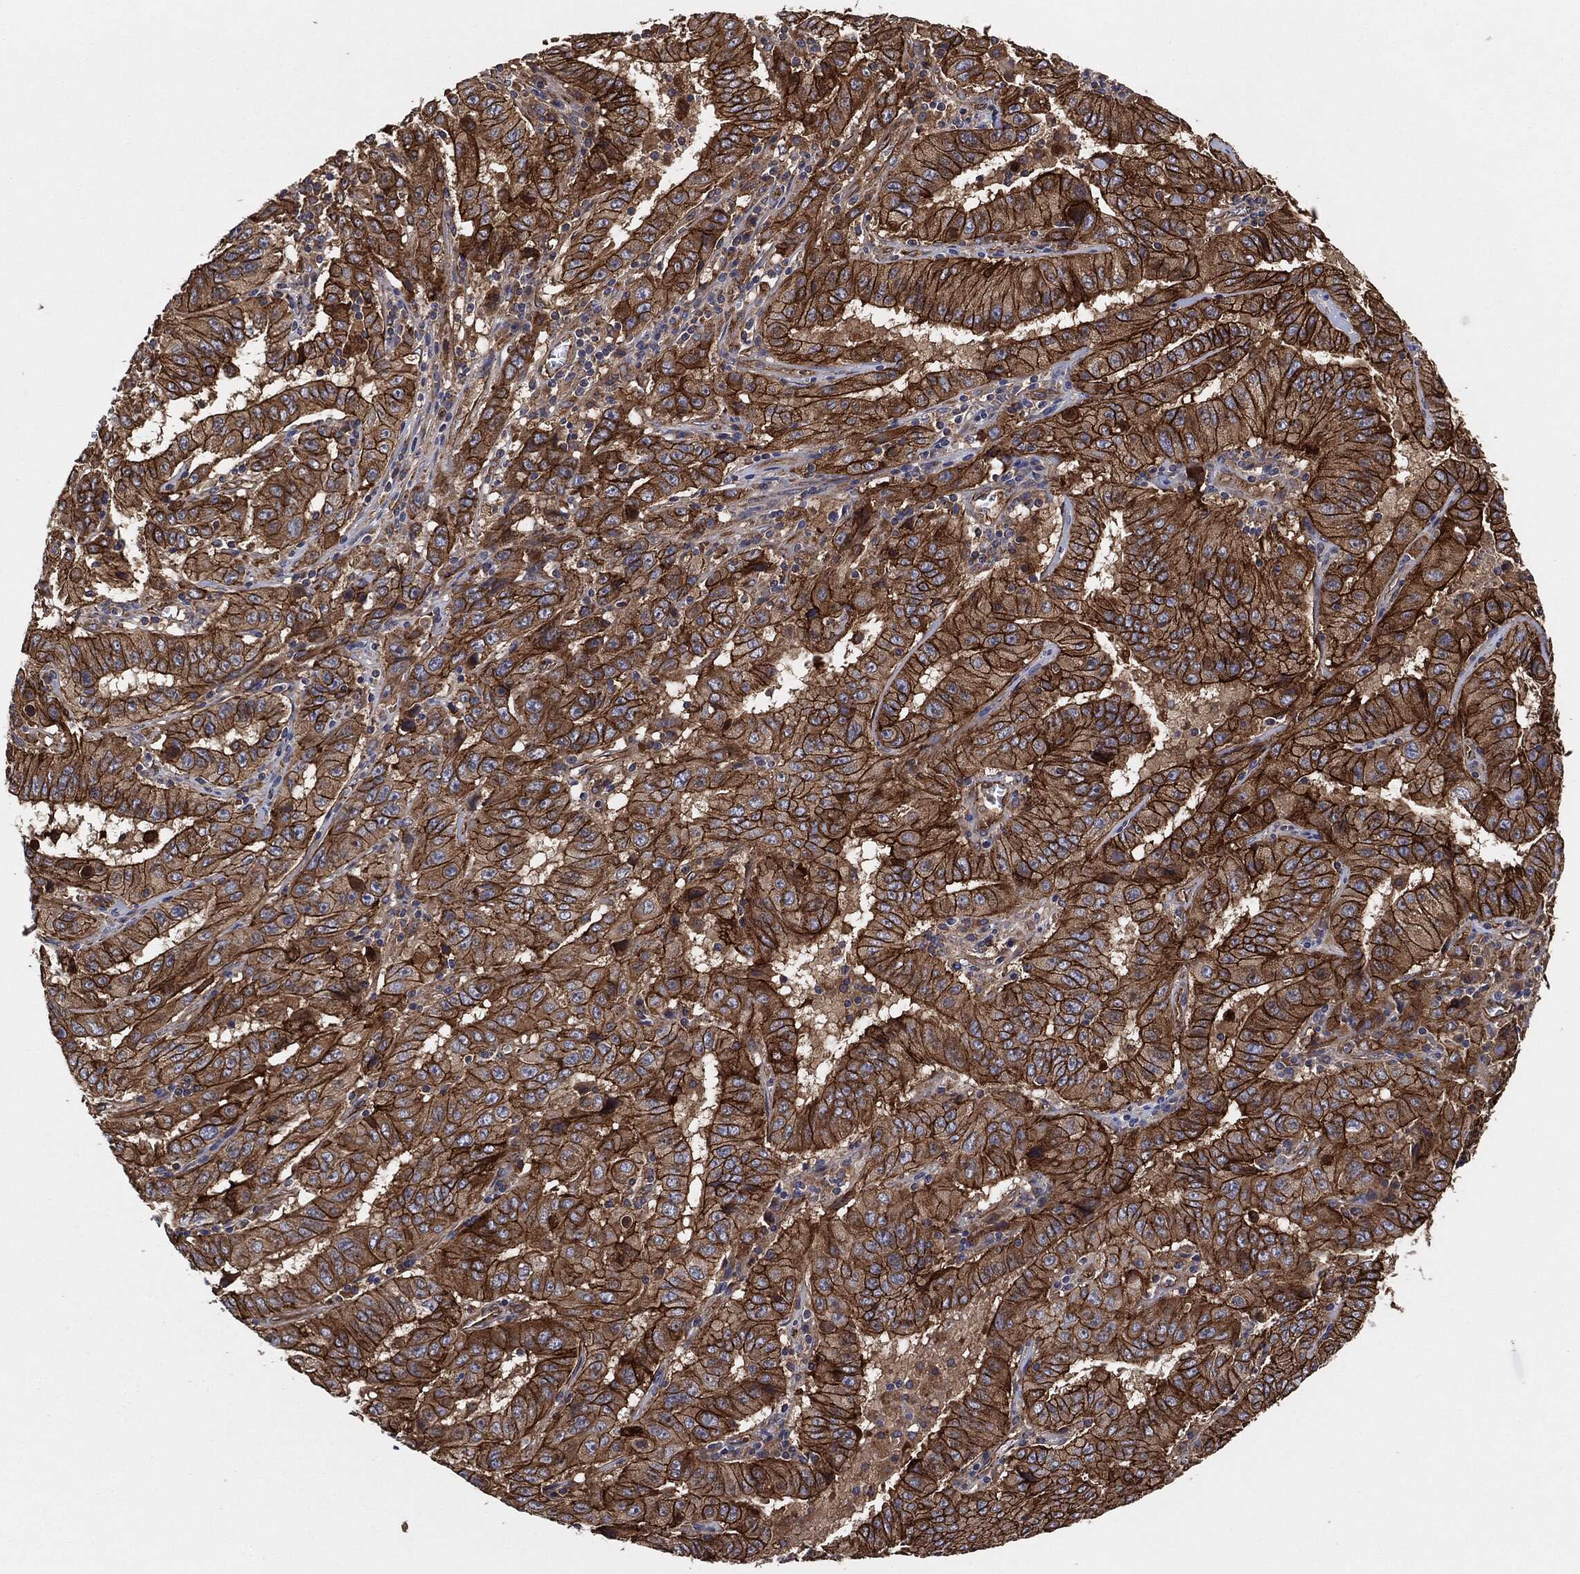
{"staining": {"intensity": "strong", "quantity": ">75%", "location": "cytoplasmic/membranous"}, "tissue": "pancreatic cancer", "cell_type": "Tumor cells", "image_type": "cancer", "snomed": [{"axis": "morphology", "description": "Adenocarcinoma, NOS"}, {"axis": "topography", "description": "Pancreas"}], "caption": "Pancreatic cancer tissue reveals strong cytoplasmic/membranous expression in approximately >75% of tumor cells", "gene": "CTNNA1", "patient": {"sex": "male", "age": 63}}